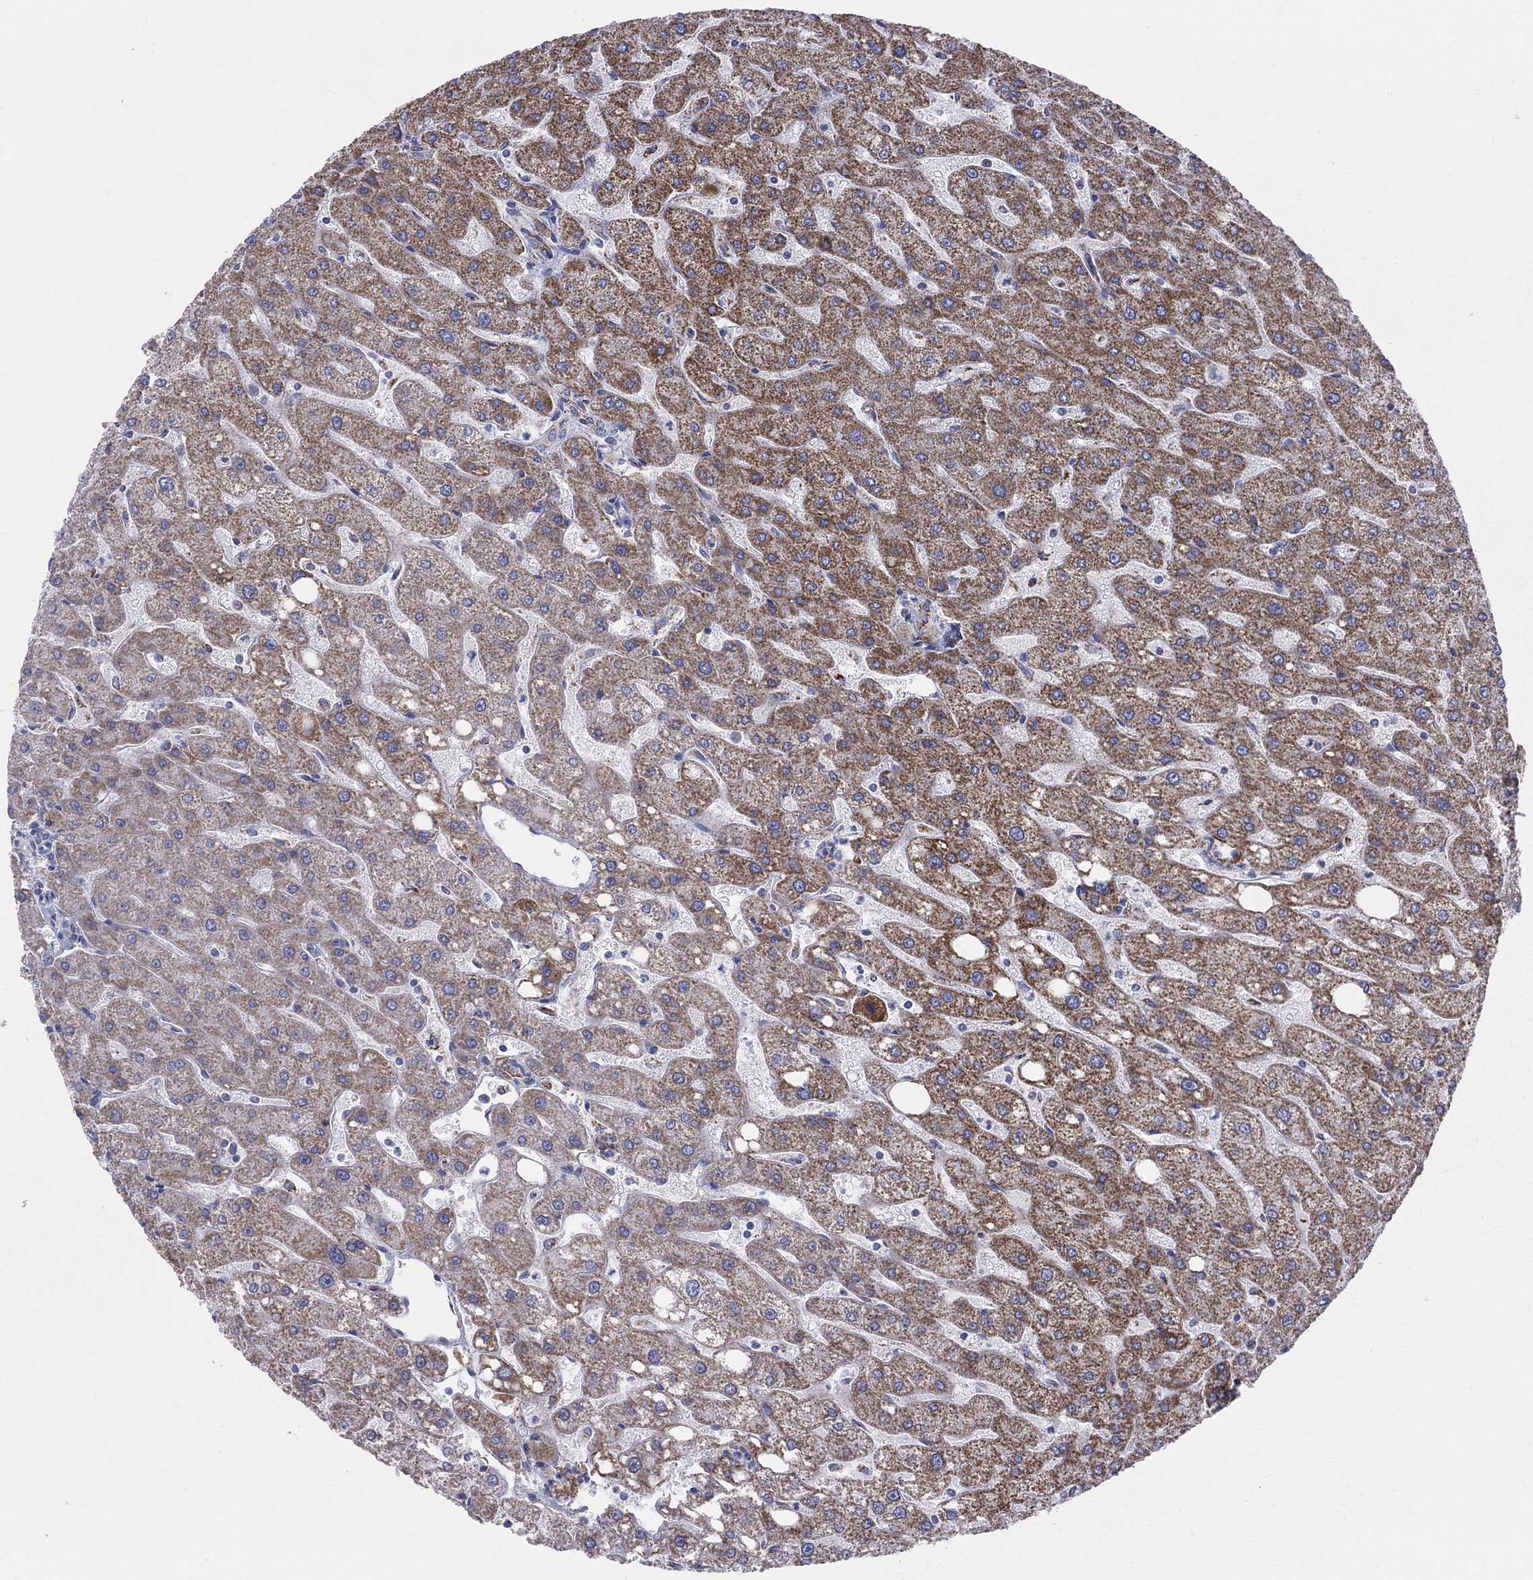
{"staining": {"intensity": "moderate", "quantity": "25%-75%", "location": "cytoplasmic/membranous"}, "tissue": "liver", "cell_type": "Cholangiocytes", "image_type": "normal", "snomed": [{"axis": "morphology", "description": "Normal tissue, NOS"}, {"axis": "topography", "description": "Liver"}], "caption": "Immunohistochemistry micrograph of unremarkable liver: human liver stained using immunohistochemistry (IHC) displays medium levels of moderate protein expression localized specifically in the cytoplasmic/membranous of cholangiocytes, appearing as a cytoplasmic/membranous brown color.", "gene": "KISS1R", "patient": {"sex": "male", "age": 67}}